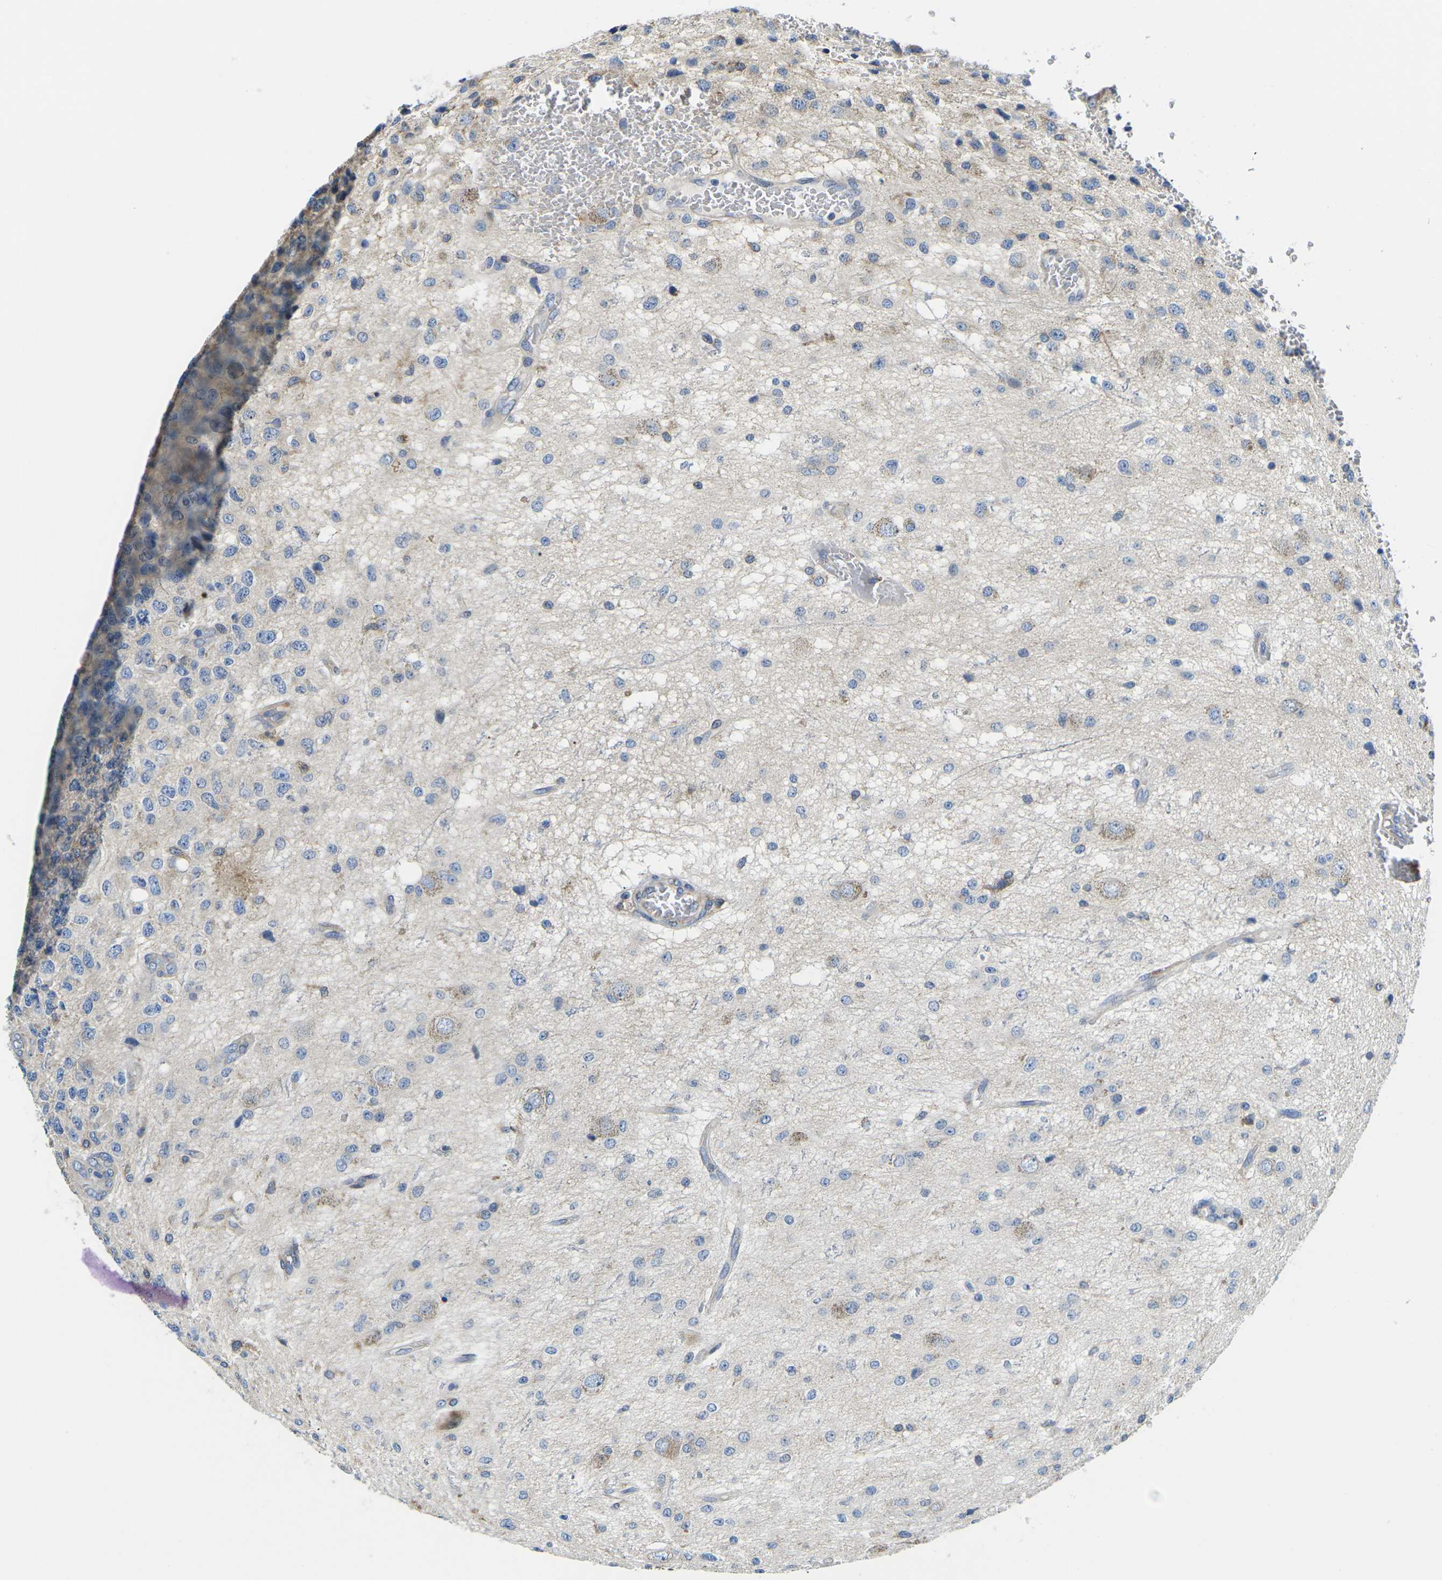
{"staining": {"intensity": "negative", "quantity": "none", "location": "none"}, "tissue": "glioma", "cell_type": "Tumor cells", "image_type": "cancer", "snomed": [{"axis": "morphology", "description": "Glioma, malignant, High grade"}, {"axis": "topography", "description": "pancreas cauda"}], "caption": "The image displays no staining of tumor cells in glioma.", "gene": "TMEFF2", "patient": {"sex": "male", "age": 60}}